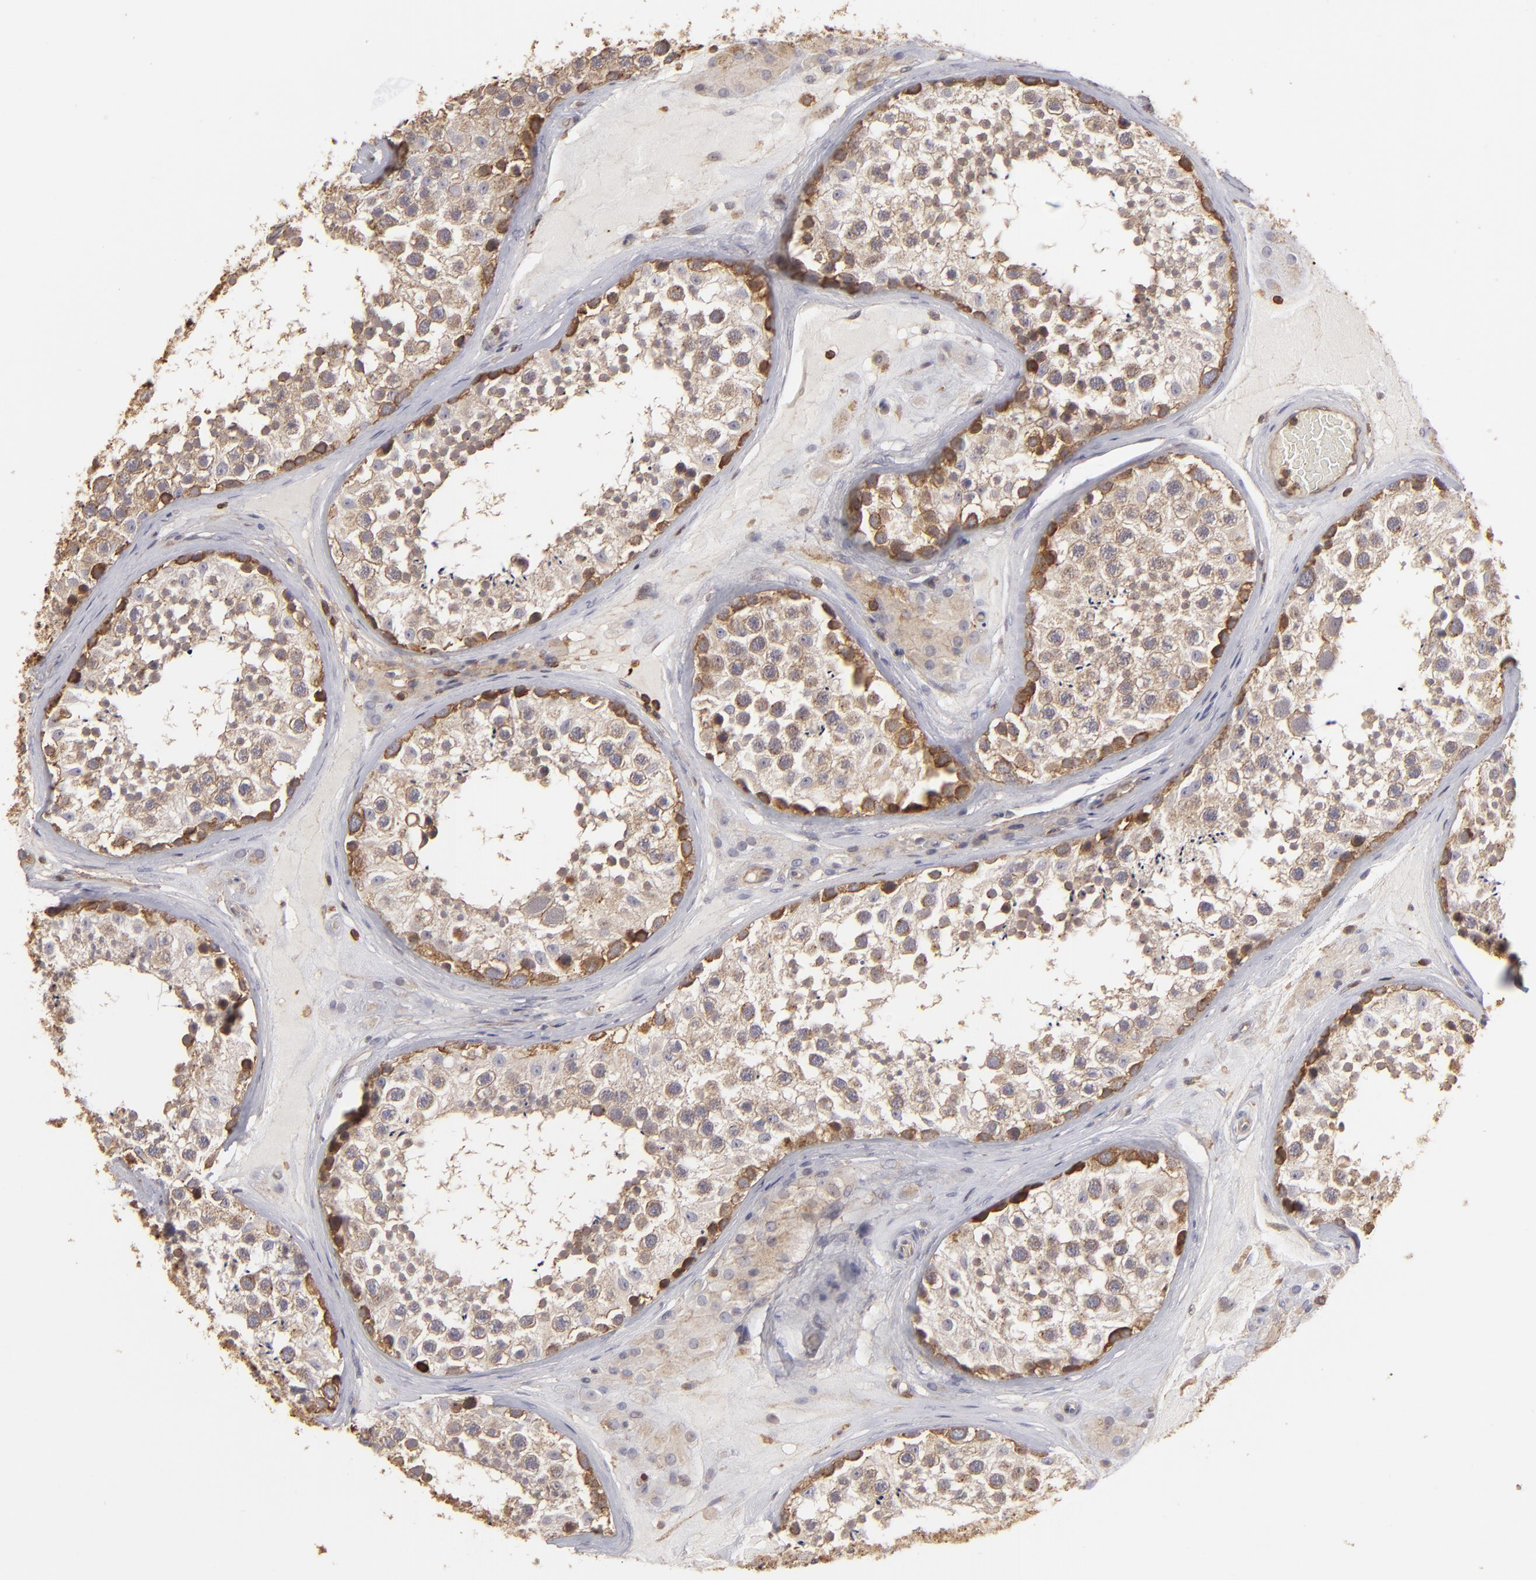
{"staining": {"intensity": "moderate", "quantity": "25%-75%", "location": "cytoplasmic/membranous"}, "tissue": "testis", "cell_type": "Cells in seminiferous ducts", "image_type": "normal", "snomed": [{"axis": "morphology", "description": "Normal tissue, NOS"}, {"axis": "topography", "description": "Testis"}], "caption": "Immunohistochemical staining of benign human testis demonstrates medium levels of moderate cytoplasmic/membranous positivity in about 25%-75% of cells in seminiferous ducts.", "gene": "ACTB", "patient": {"sex": "male", "age": 46}}